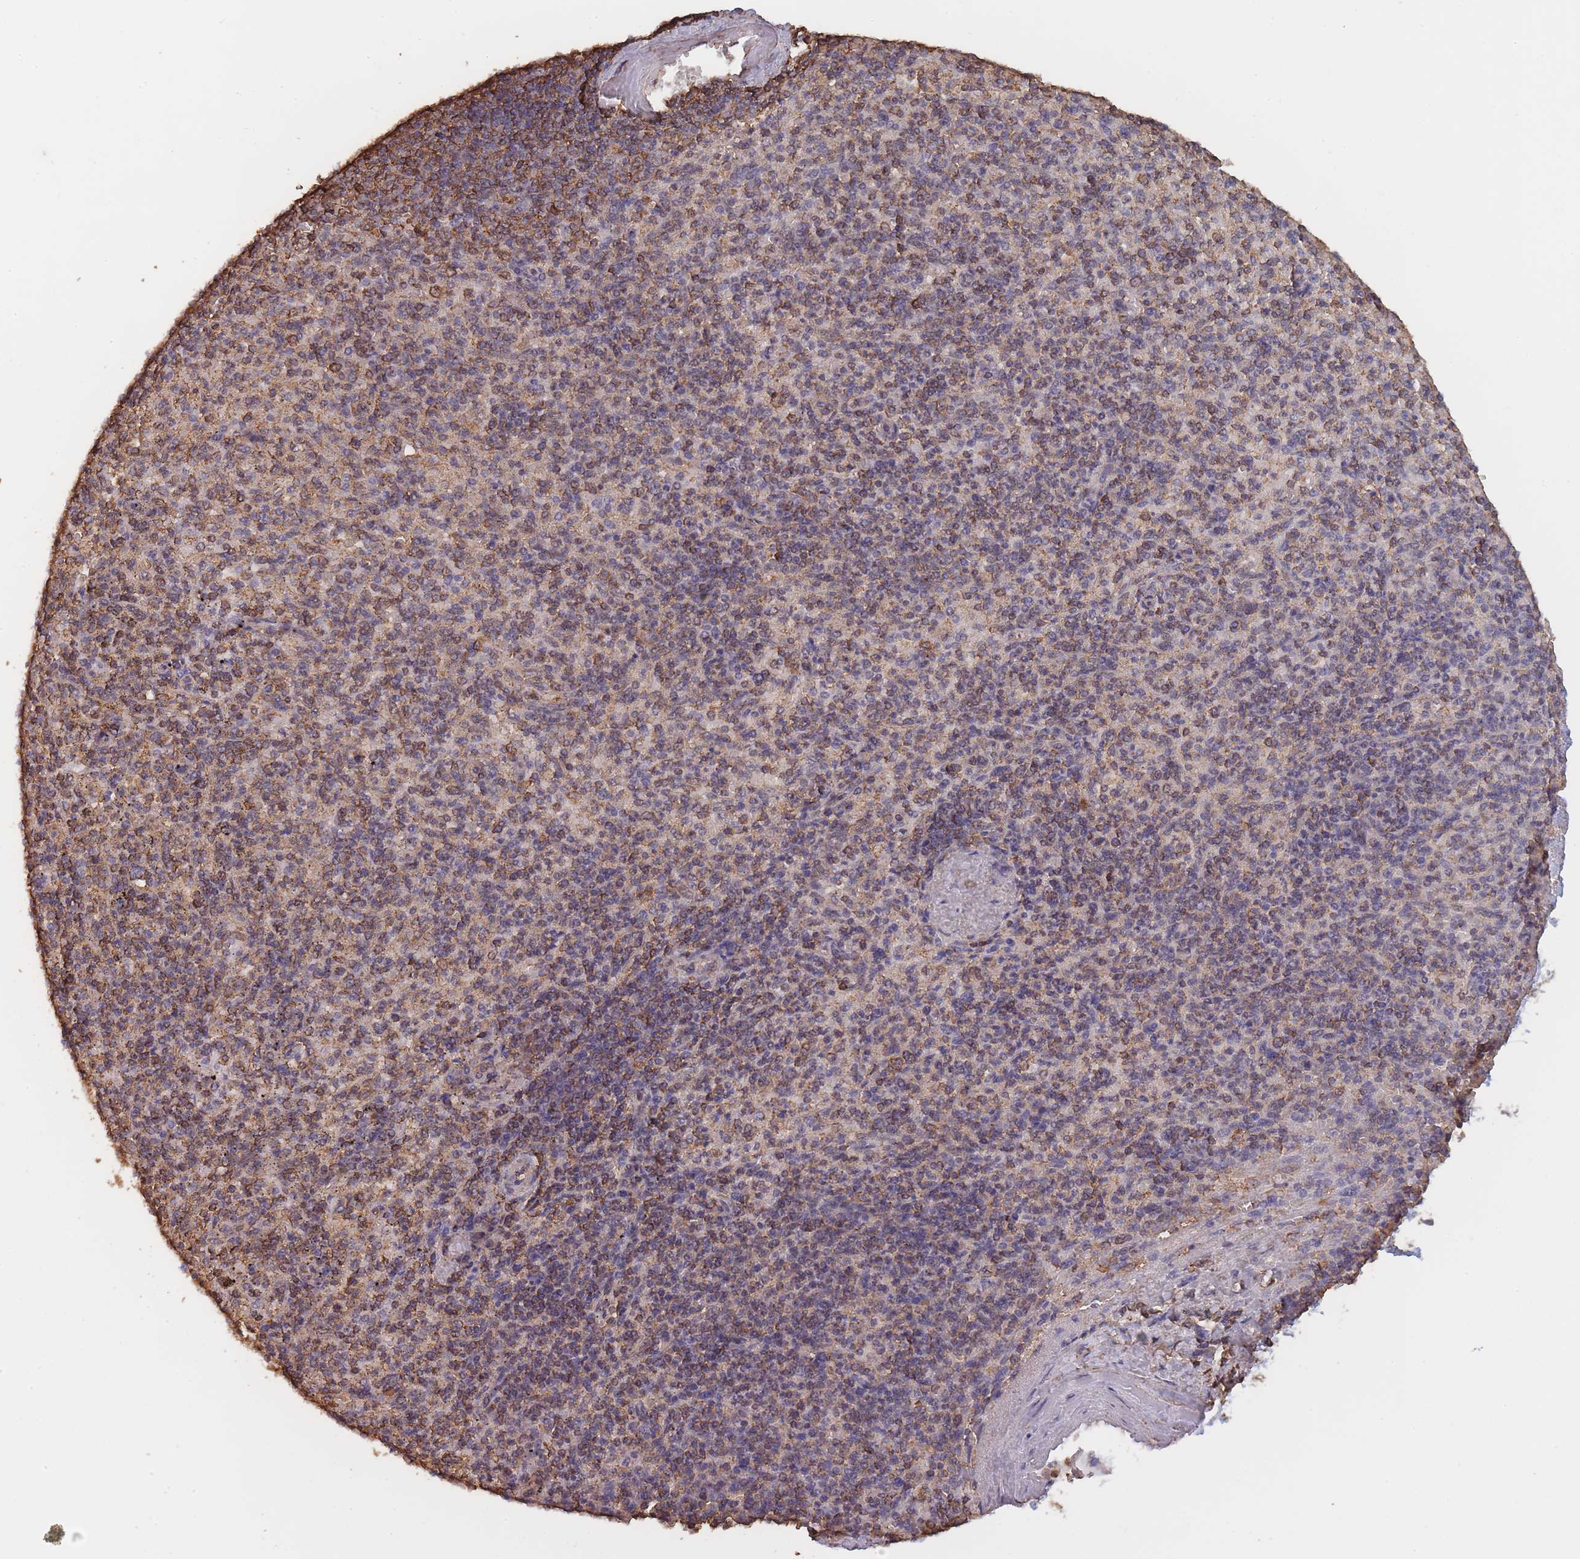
{"staining": {"intensity": "moderate", "quantity": "25%-75%", "location": "cytoplasmic/membranous"}, "tissue": "spleen", "cell_type": "Cells in red pulp", "image_type": "normal", "snomed": [{"axis": "morphology", "description": "Normal tissue, NOS"}, {"axis": "topography", "description": "Spleen"}], "caption": "Moderate cytoplasmic/membranous staining is seen in about 25%-75% of cells in red pulp in benign spleen. (DAB = brown stain, brightfield microscopy at high magnification).", "gene": "METRN", "patient": {"sex": "male", "age": 82}}